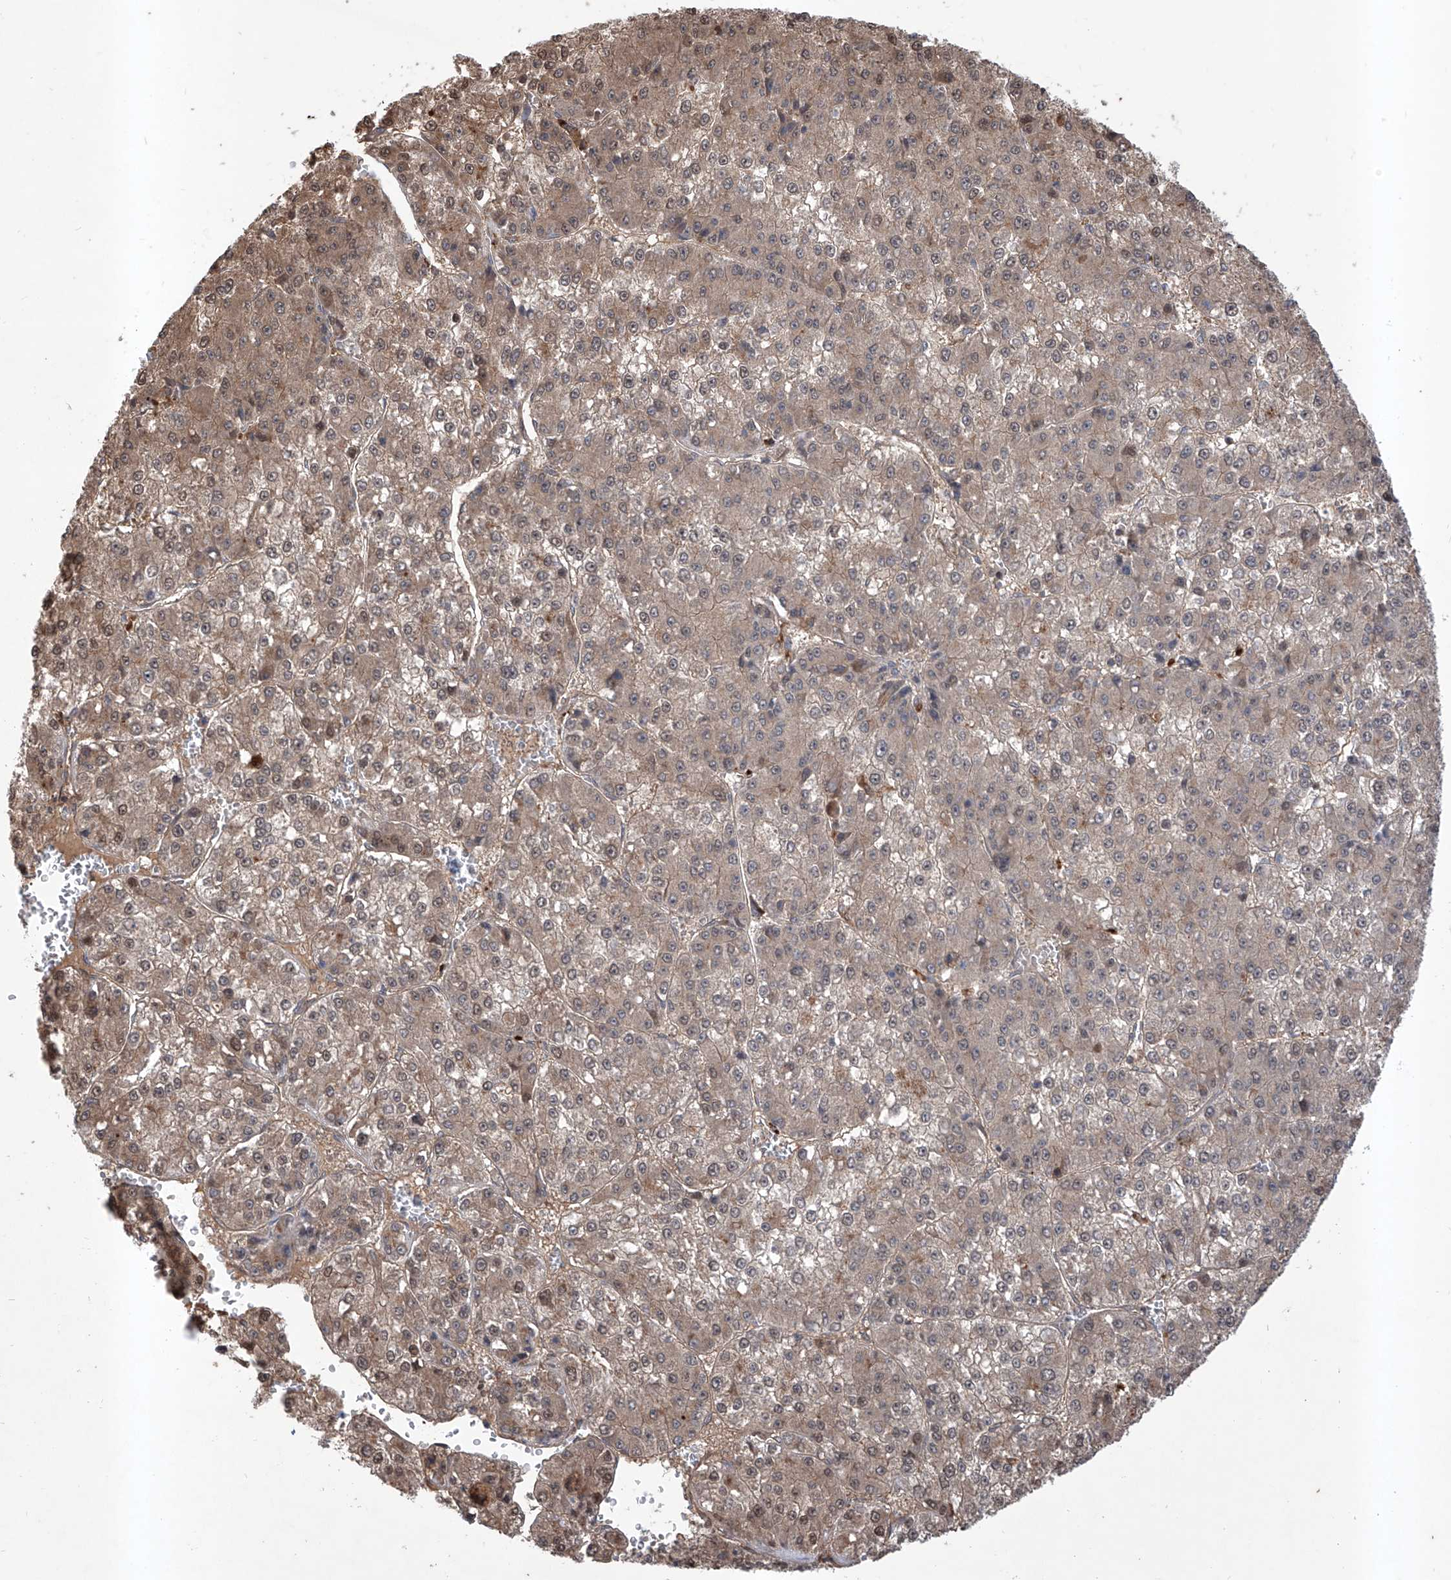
{"staining": {"intensity": "weak", "quantity": "25%-75%", "location": "cytoplasmic/membranous"}, "tissue": "liver cancer", "cell_type": "Tumor cells", "image_type": "cancer", "snomed": [{"axis": "morphology", "description": "Carcinoma, Hepatocellular, NOS"}, {"axis": "topography", "description": "Liver"}], "caption": "Protein analysis of liver cancer tissue displays weak cytoplasmic/membranous positivity in approximately 25%-75% of tumor cells. The protein is stained brown, and the nuclei are stained in blue (DAB (3,3'-diaminobenzidine) IHC with brightfield microscopy, high magnification).", "gene": "HOXC8", "patient": {"sex": "female", "age": 73}}